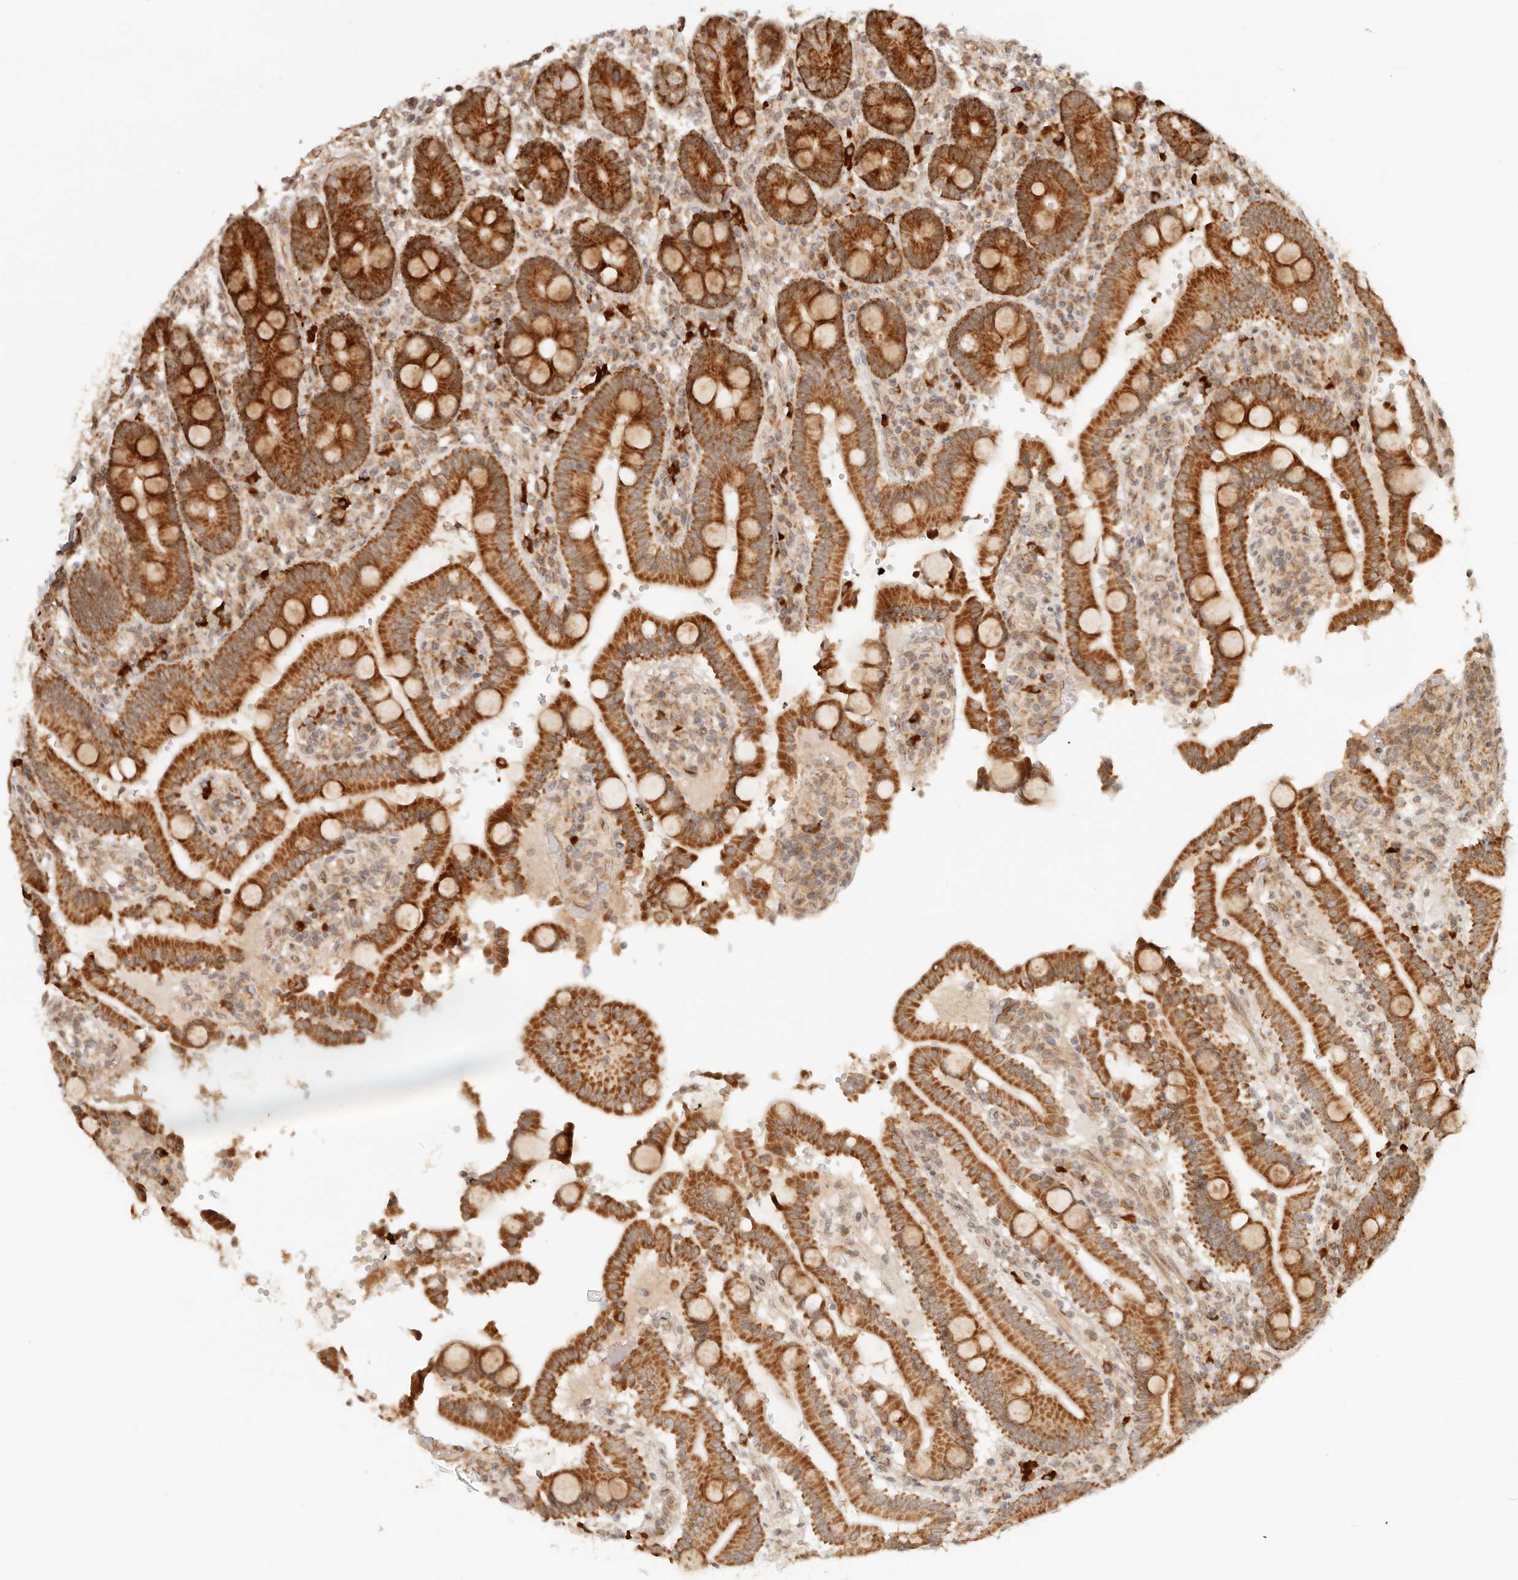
{"staining": {"intensity": "strong", "quantity": ">75%", "location": "cytoplasmic/membranous"}, "tissue": "duodenum", "cell_type": "Glandular cells", "image_type": "normal", "snomed": [{"axis": "morphology", "description": "Normal tissue, NOS"}, {"axis": "topography", "description": "Small intestine, NOS"}], "caption": "High-magnification brightfield microscopy of unremarkable duodenum stained with DAB (brown) and counterstained with hematoxylin (blue). glandular cells exhibit strong cytoplasmic/membranous expression is appreciated in about>75% of cells. The staining was performed using DAB (3,3'-diaminobenzidine) to visualize the protein expression in brown, while the nuclei were stained in blue with hematoxylin (Magnification: 20x).", "gene": "BAALC", "patient": {"sex": "female", "age": 71}}